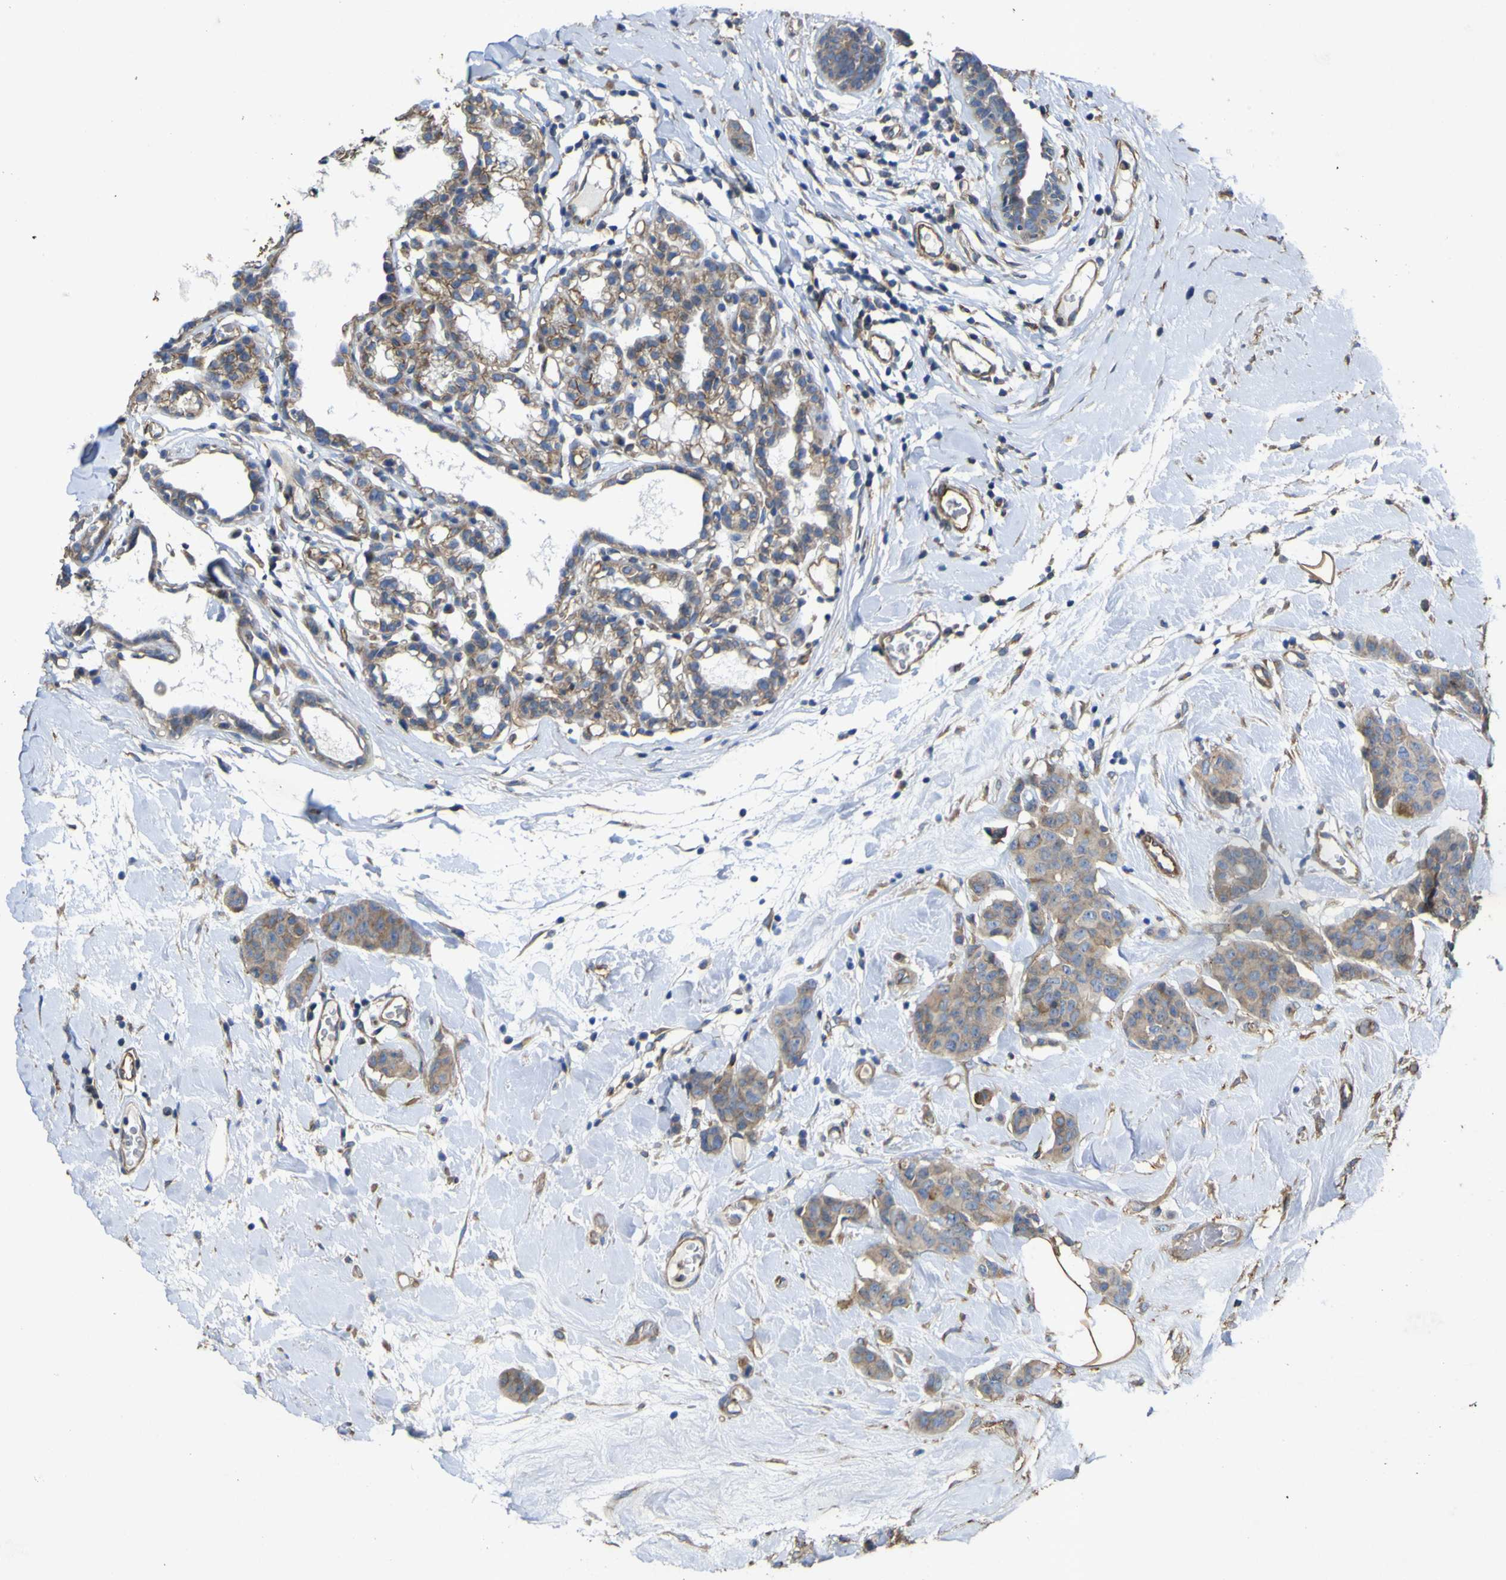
{"staining": {"intensity": "weak", "quantity": ">75%", "location": "cytoplasmic/membranous"}, "tissue": "breast cancer", "cell_type": "Tumor cells", "image_type": "cancer", "snomed": [{"axis": "morphology", "description": "Normal tissue, NOS"}, {"axis": "morphology", "description": "Duct carcinoma"}, {"axis": "topography", "description": "Breast"}], "caption": "Breast intraductal carcinoma was stained to show a protein in brown. There is low levels of weak cytoplasmic/membranous expression in approximately >75% of tumor cells. The staining was performed using DAB, with brown indicating positive protein expression. Nuclei are stained blue with hematoxylin.", "gene": "TNFSF15", "patient": {"sex": "female", "age": 40}}